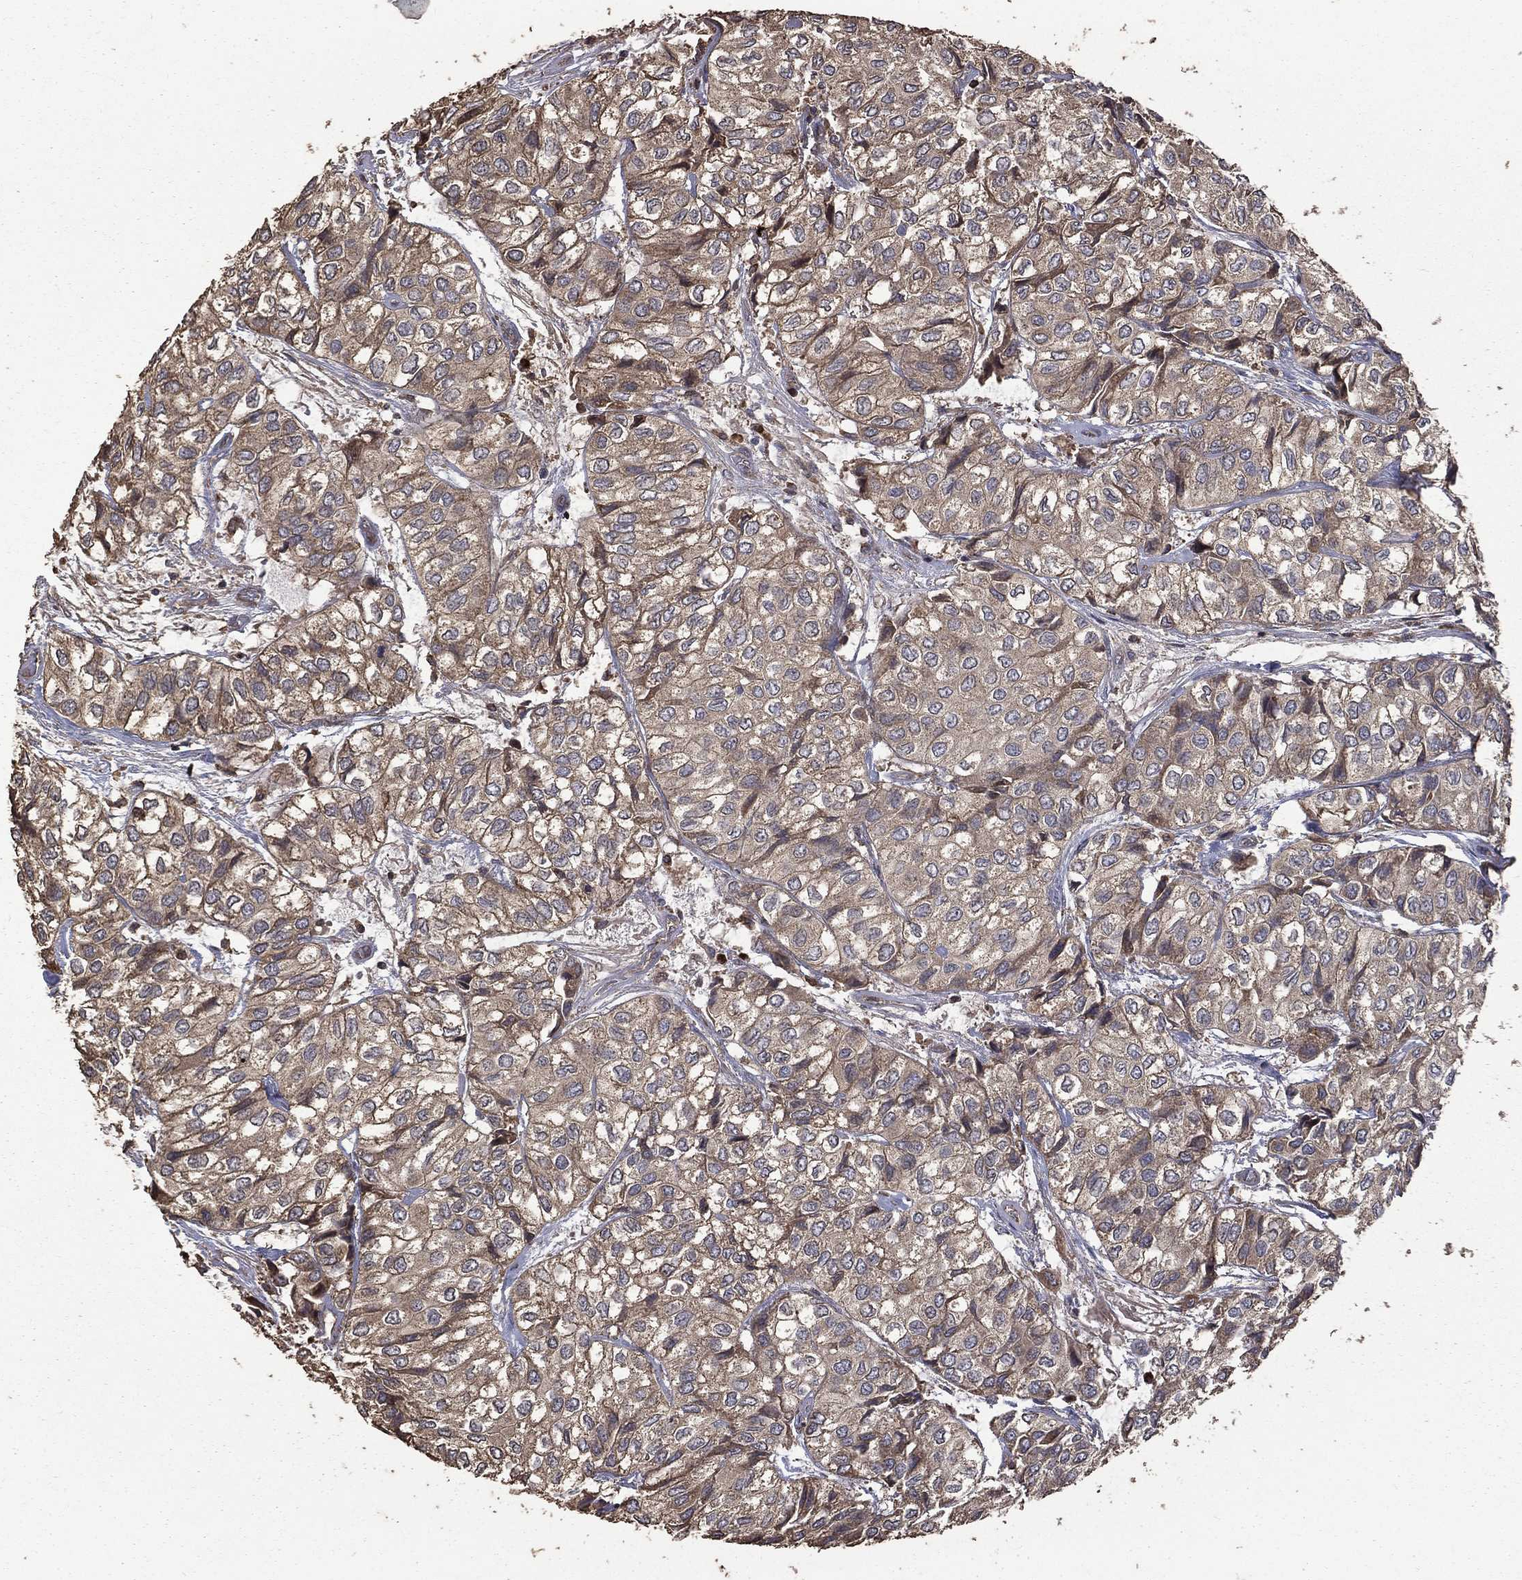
{"staining": {"intensity": "weak", "quantity": "25%-75%", "location": "cytoplasmic/membranous"}, "tissue": "urothelial cancer", "cell_type": "Tumor cells", "image_type": "cancer", "snomed": [{"axis": "morphology", "description": "Urothelial carcinoma, High grade"}, {"axis": "topography", "description": "Urinary bladder"}], "caption": "An image of urothelial cancer stained for a protein demonstrates weak cytoplasmic/membranous brown staining in tumor cells.", "gene": "METTL27", "patient": {"sex": "male", "age": 73}}